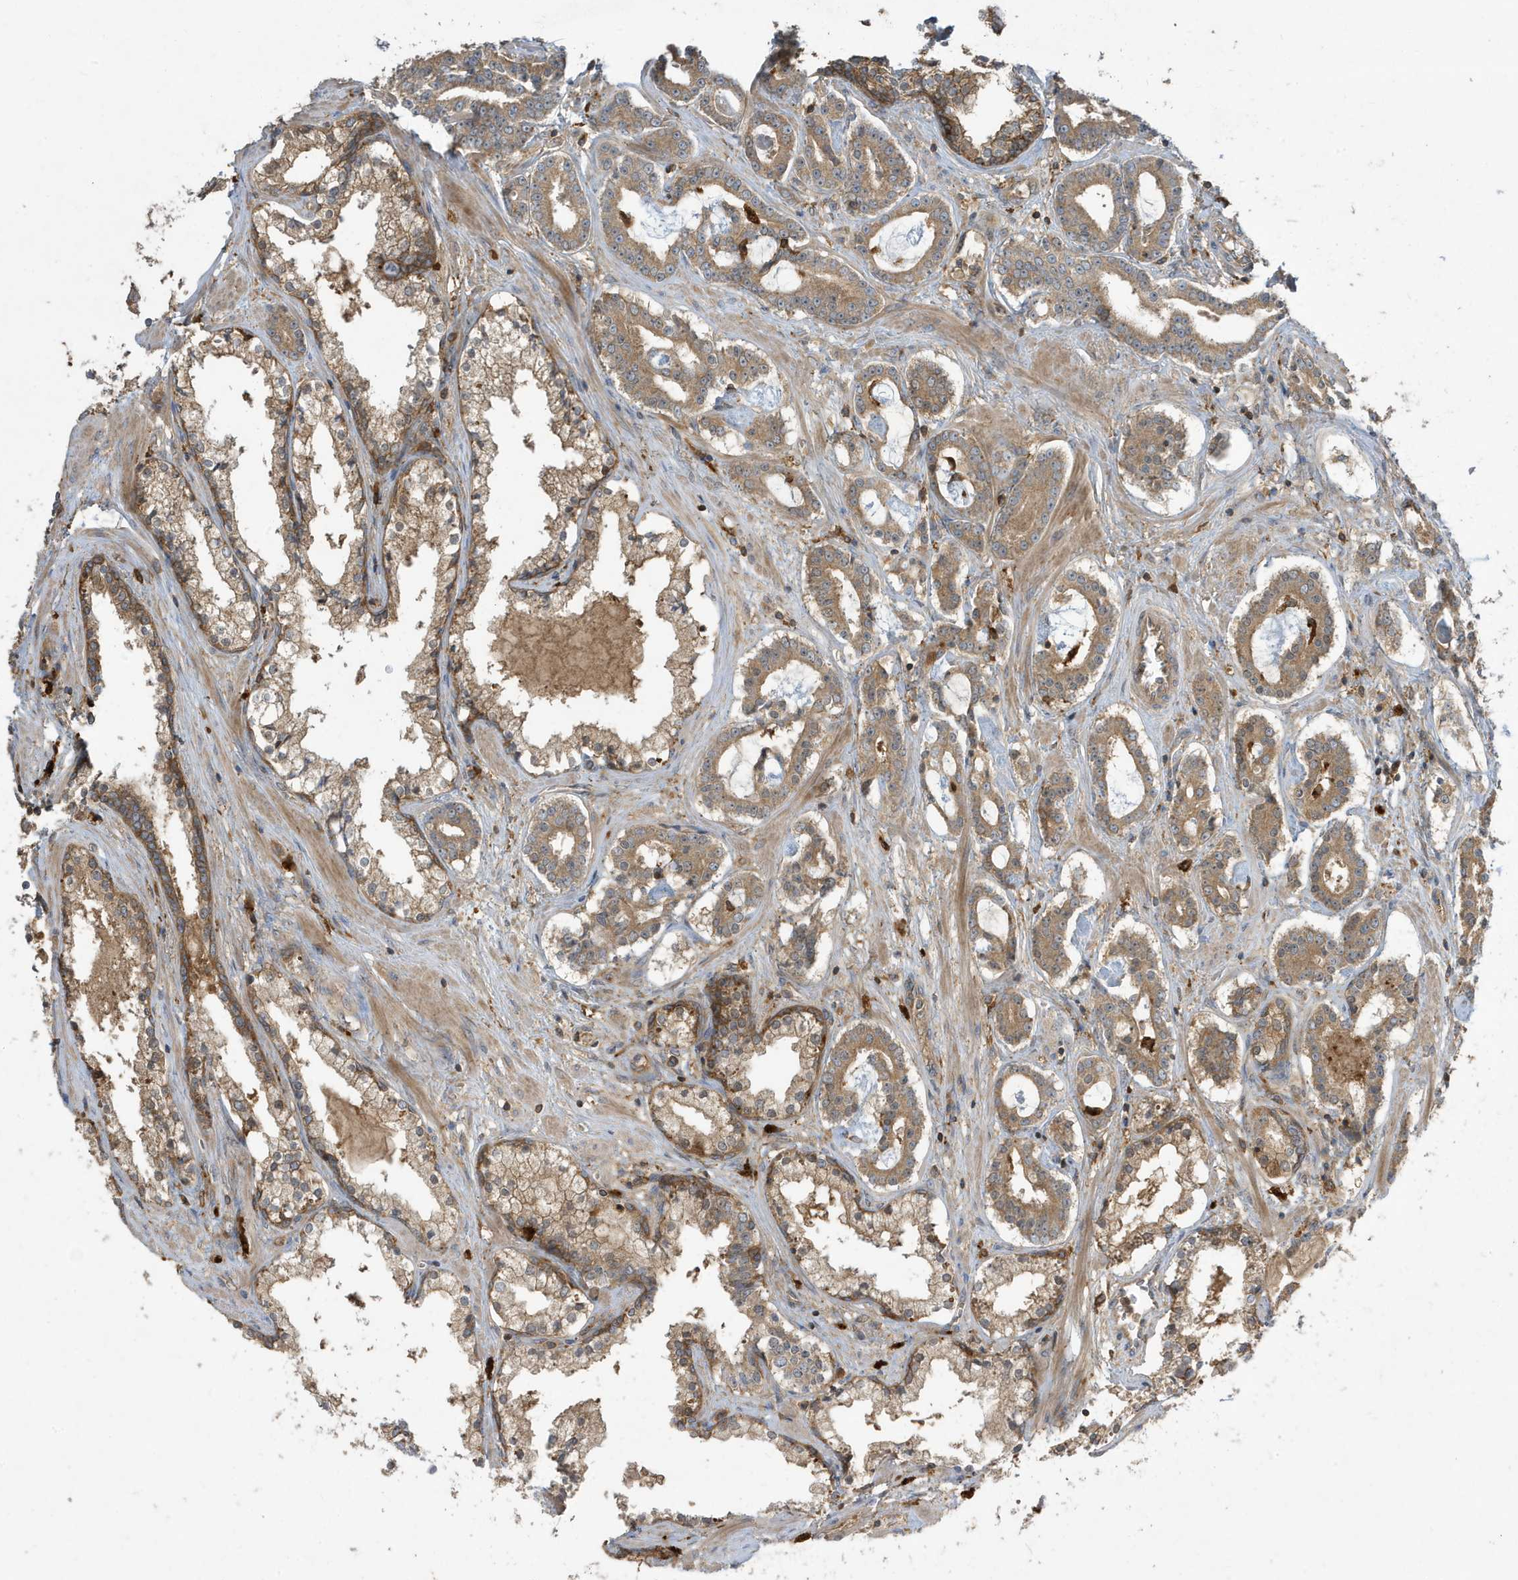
{"staining": {"intensity": "moderate", "quantity": ">75%", "location": "cytoplasmic/membranous"}, "tissue": "prostate cancer", "cell_type": "Tumor cells", "image_type": "cancer", "snomed": [{"axis": "morphology", "description": "Adenocarcinoma, High grade"}, {"axis": "topography", "description": "Prostate"}], "caption": "High-power microscopy captured an immunohistochemistry (IHC) photomicrograph of prostate high-grade adenocarcinoma, revealing moderate cytoplasmic/membranous staining in about >75% of tumor cells.", "gene": "ABTB1", "patient": {"sex": "male", "age": 58}}